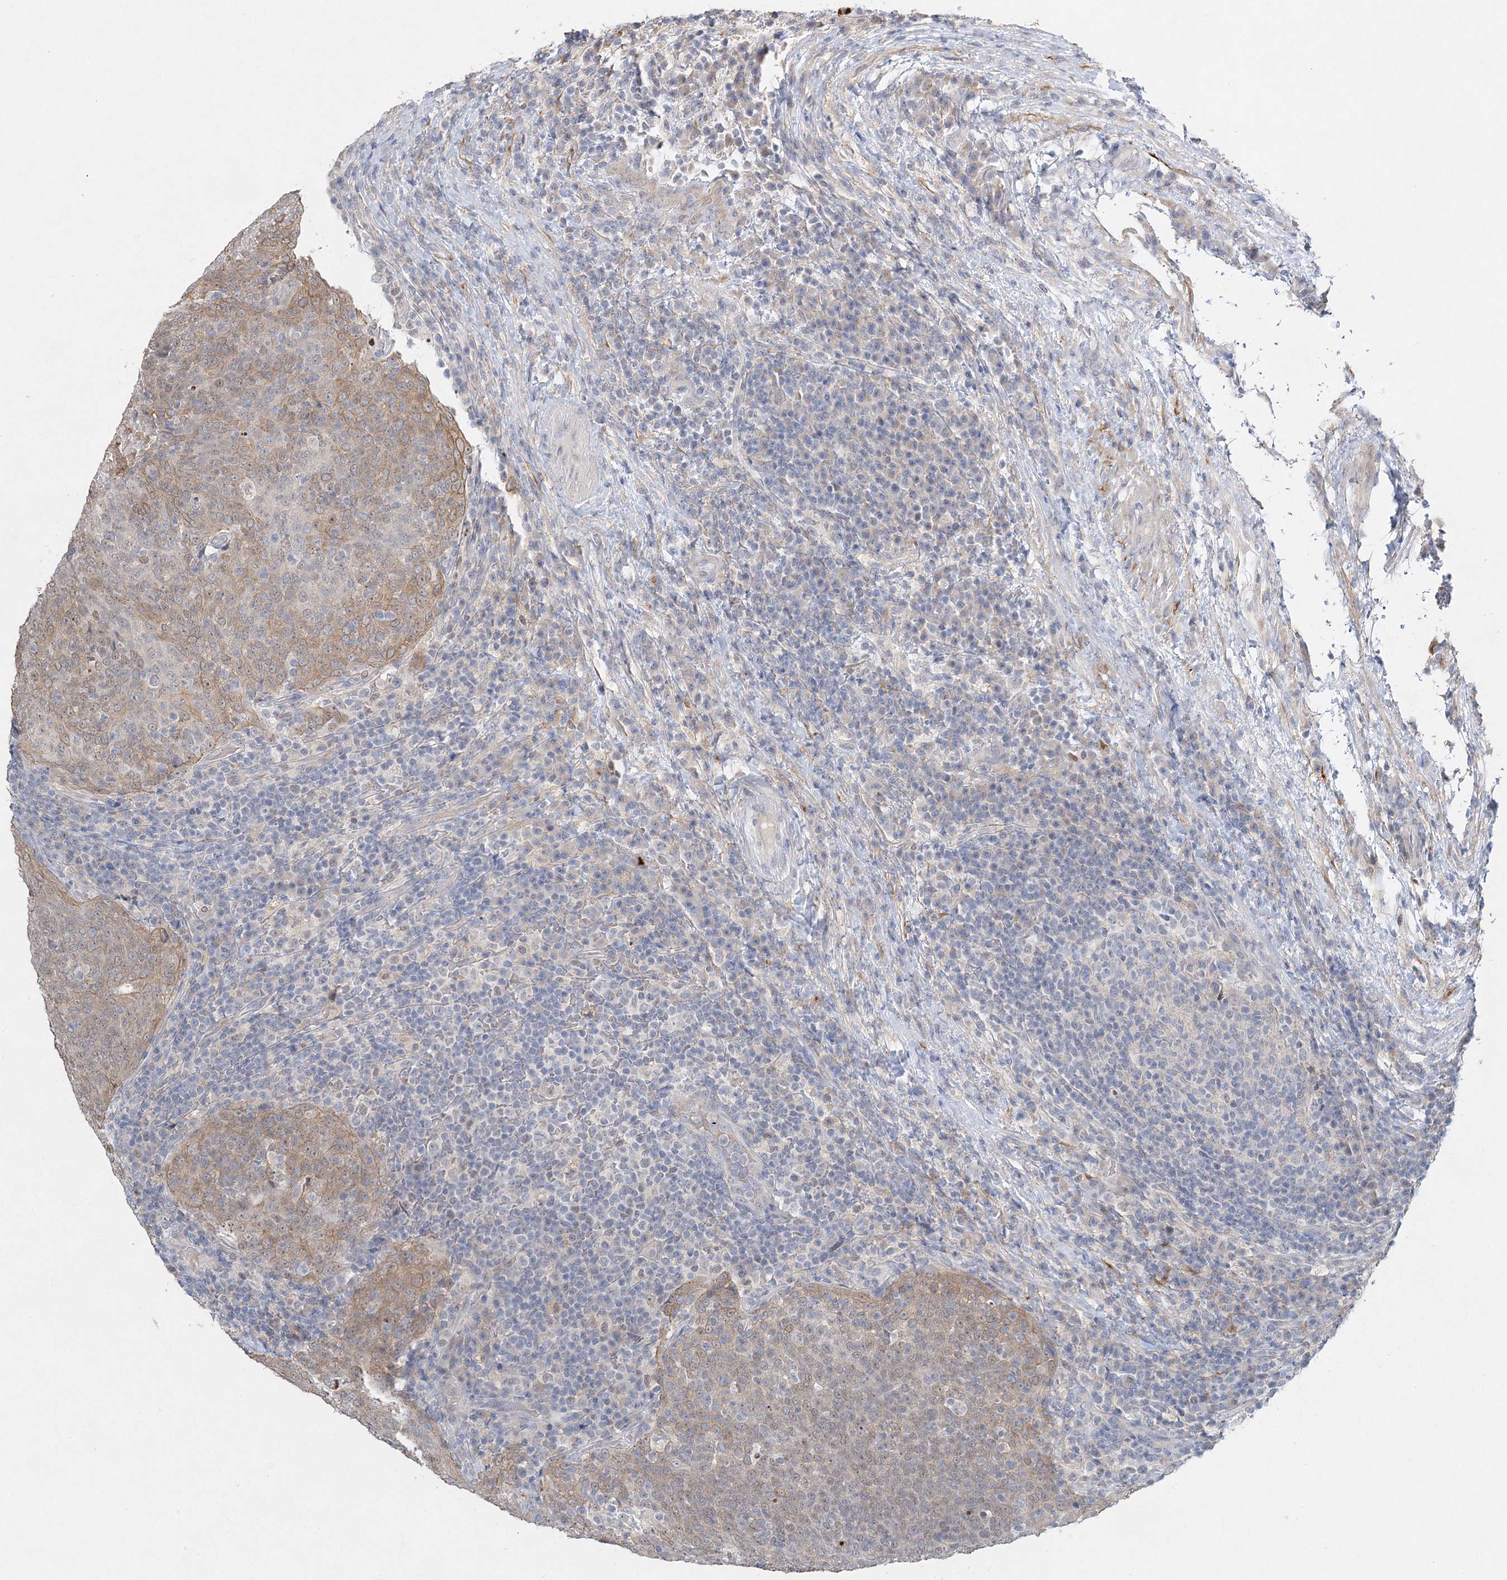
{"staining": {"intensity": "moderate", "quantity": ">75%", "location": "cytoplasmic/membranous"}, "tissue": "head and neck cancer", "cell_type": "Tumor cells", "image_type": "cancer", "snomed": [{"axis": "morphology", "description": "Squamous cell carcinoma, NOS"}, {"axis": "morphology", "description": "Squamous cell carcinoma, metastatic, NOS"}, {"axis": "topography", "description": "Lymph node"}, {"axis": "topography", "description": "Head-Neck"}], "caption": "About >75% of tumor cells in head and neck cancer (squamous cell carcinoma) show moderate cytoplasmic/membranous protein expression as visualized by brown immunohistochemical staining.", "gene": "MAT2B", "patient": {"sex": "male", "age": 62}}